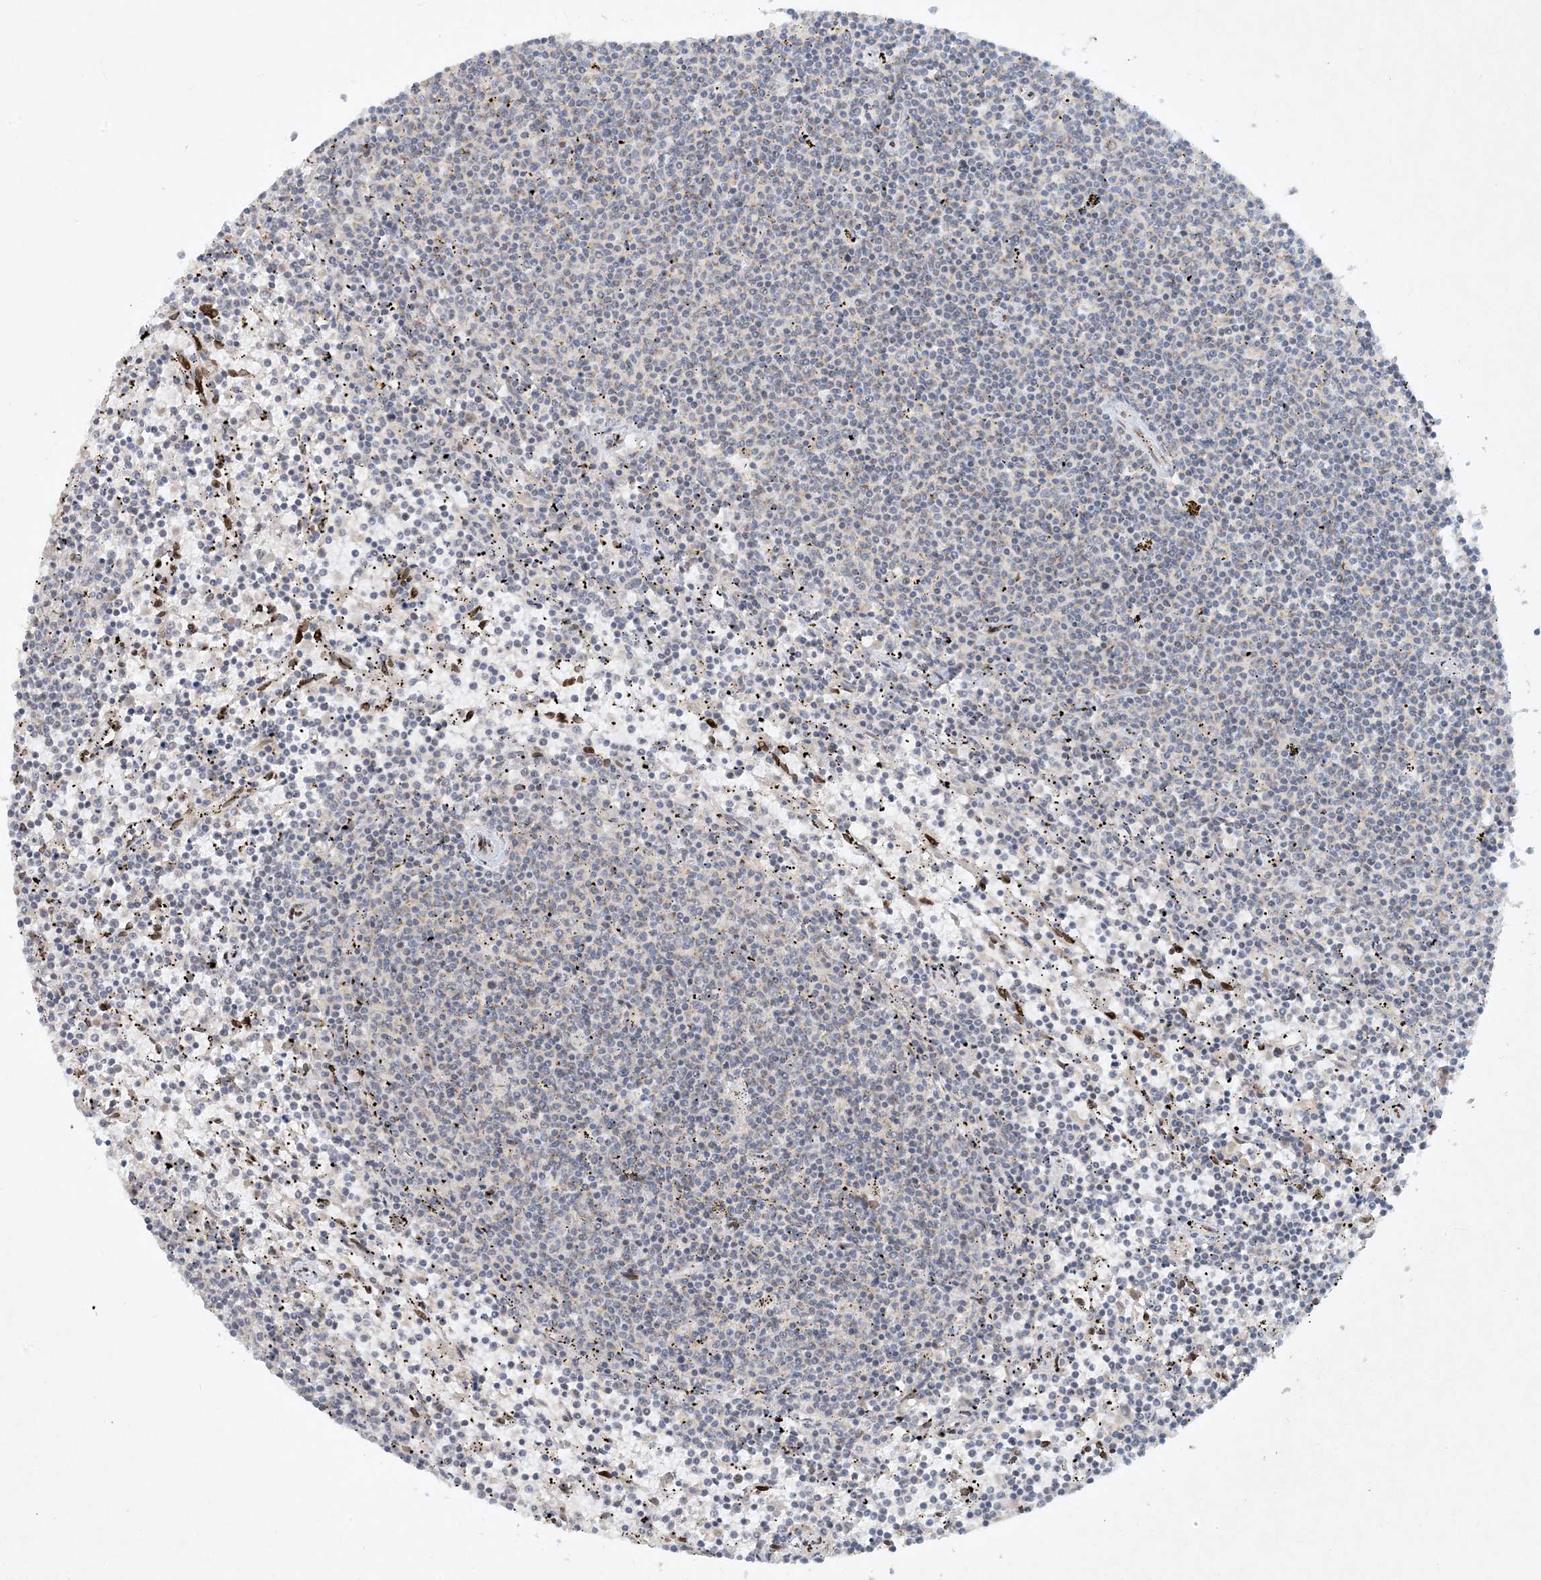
{"staining": {"intensity": "negative", "quantity": "none", "location": "none"}, "tissue": "lymphoma", "cell_type": "Tumor cells", "image_type": "cancer", "snomed": [{"axis": "morphology", "description": "Malignant lymphoma, non-Hodgkin's type, Low grade"}, {"axis": "topography", "description": "Spleen"}], "caption": "This is an IHC photomicrograph of lymphoma. There is no expression in tumor cells.", "gene": "SLC35A2", "patient": {"sex": "female", "age": 50}}